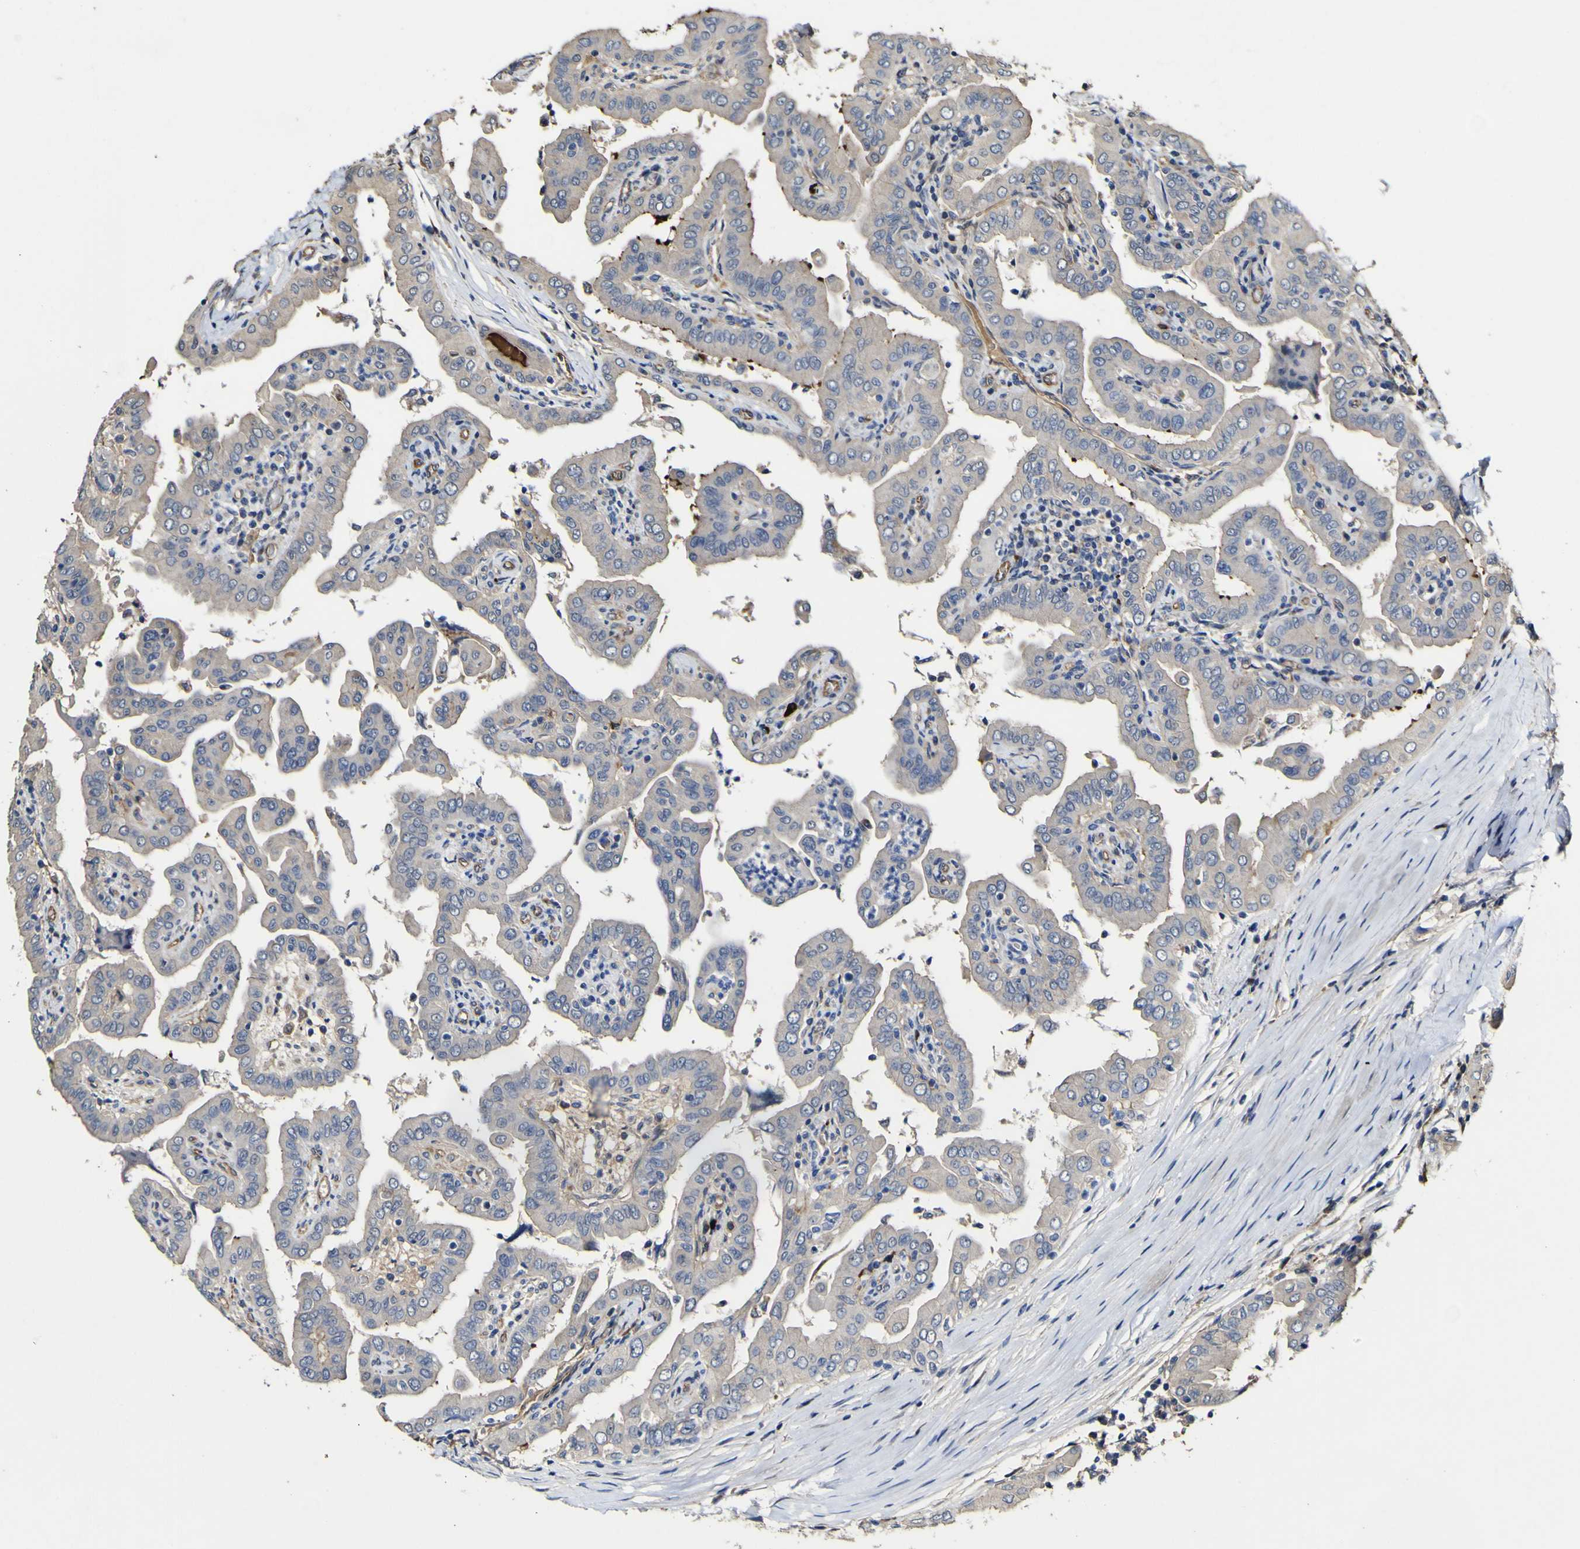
{"staining": {"intensity": "negative", "quantity": "none", "location": "none"}, "tissue": "thyroid cancer", "cell_type": "Tumor cells", "image_type": "cancer", "snomed": [{"axis": "morphology", "description": "Papillary adenocarcinoma, NOS"}, {"axis": "topography", "description": "Thyroid gland"}], "caption": "A photomicrograph of thyroid papillary adenocarcinoma stained for a protein displays no brown staining in tumor cells. (Stains: DAB IHC with hematoxylin counter stain, Microscopy: brightfield microscopy at high magnification).", "gene": "CCL2", "patient": {"sex": "male", "age": 33}}